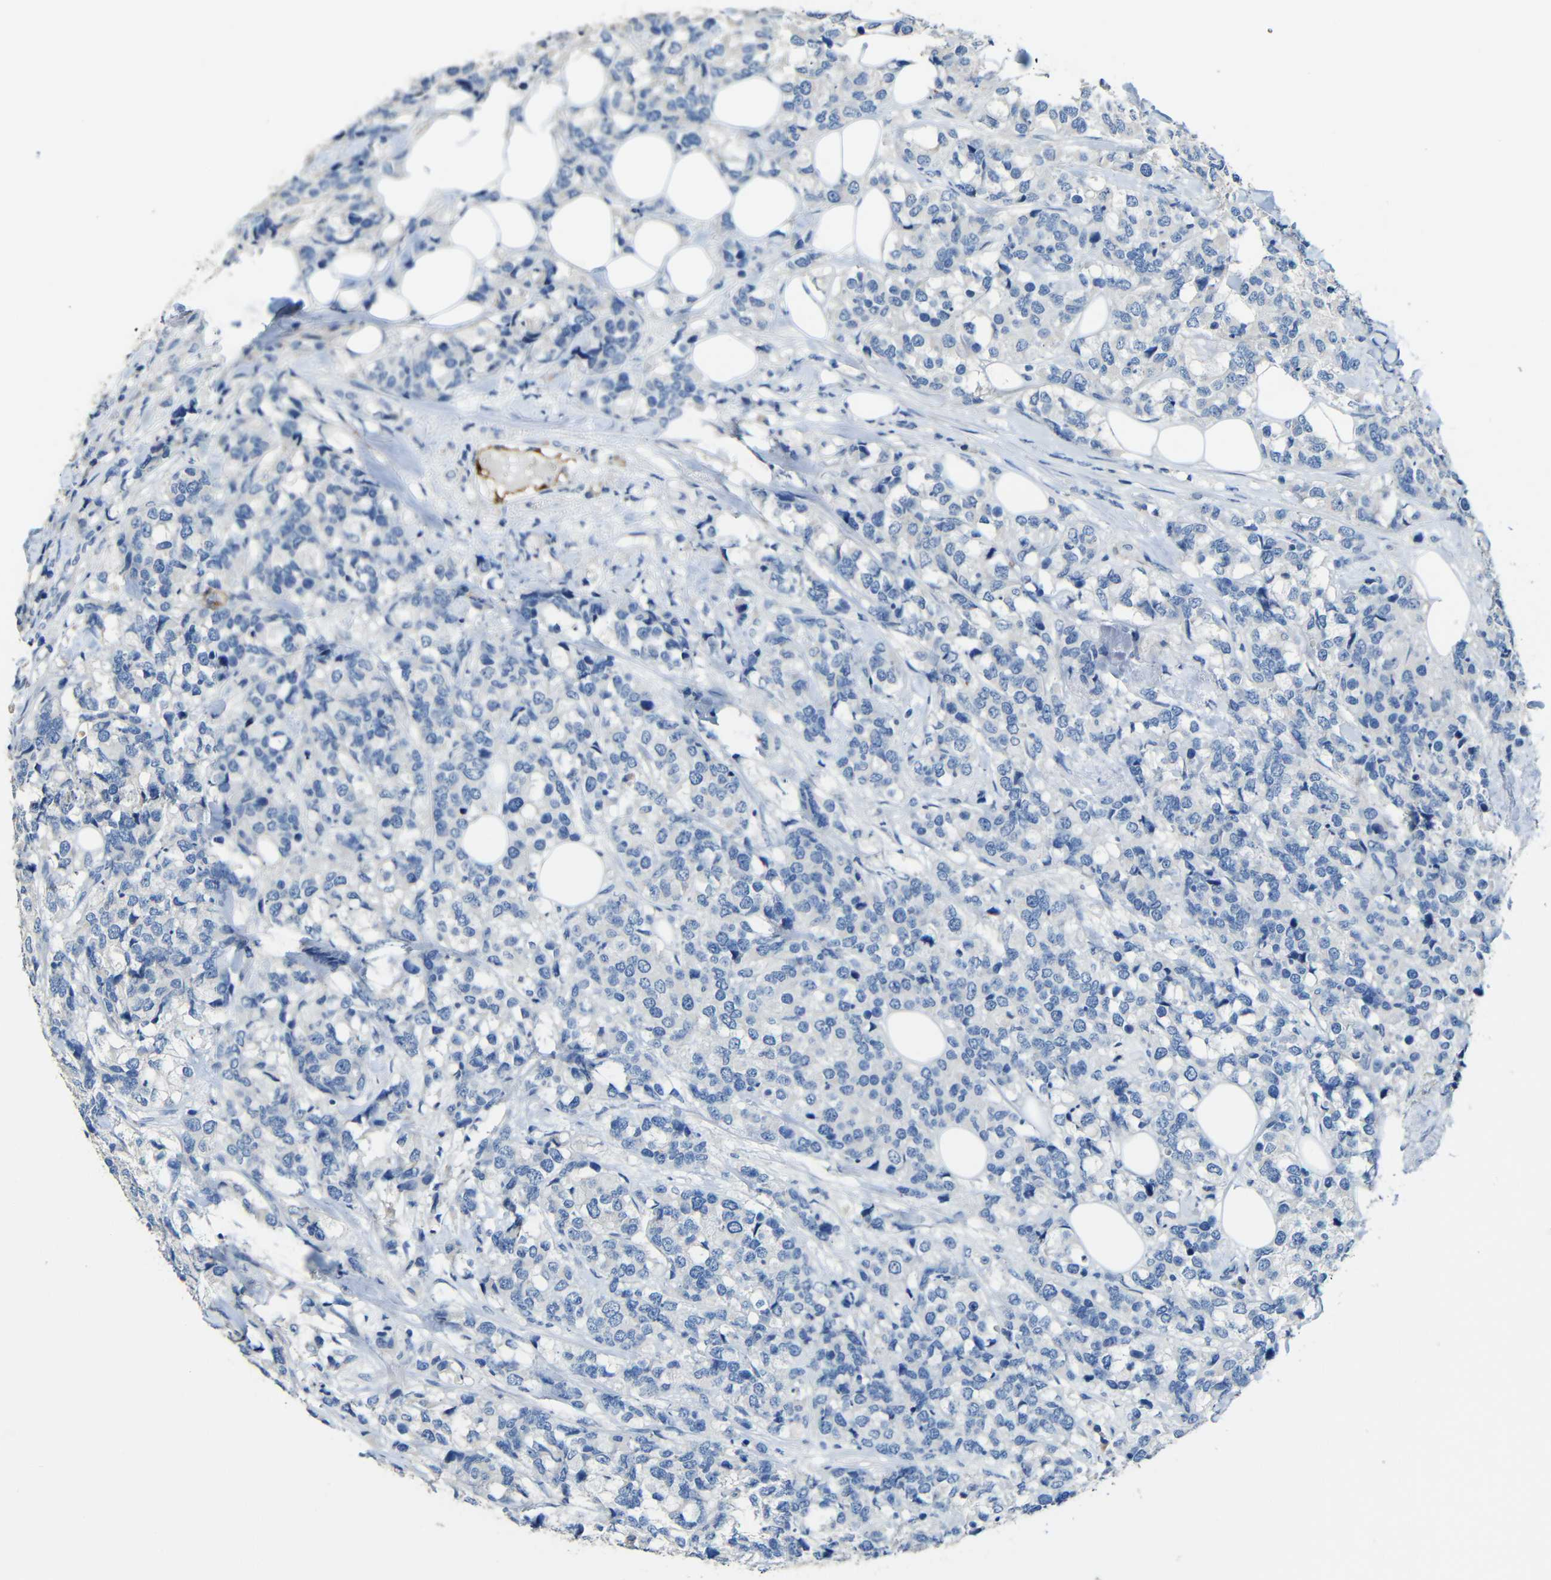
{"staining": {"intensity": "negative", "quantity": "none", "location": "none"}, "tissue": "breast cancer", "cell_type": "Tumor cells", "image_type": "cancer", "snomed": [{"axis": "morphology", "description": "Lobular carcinoma"}, {"axis": "topography", "description": "Breast"}], "caption": "Immunohistochemistry histopathology image of neoplastic tissue: human breast cancer stained with DAB (3,3'-diaminobenzidine) reveals no significant protein staining in tumor cells.", "gene": "ACKR2", "patient": {"sex": "female", "age": 59}}